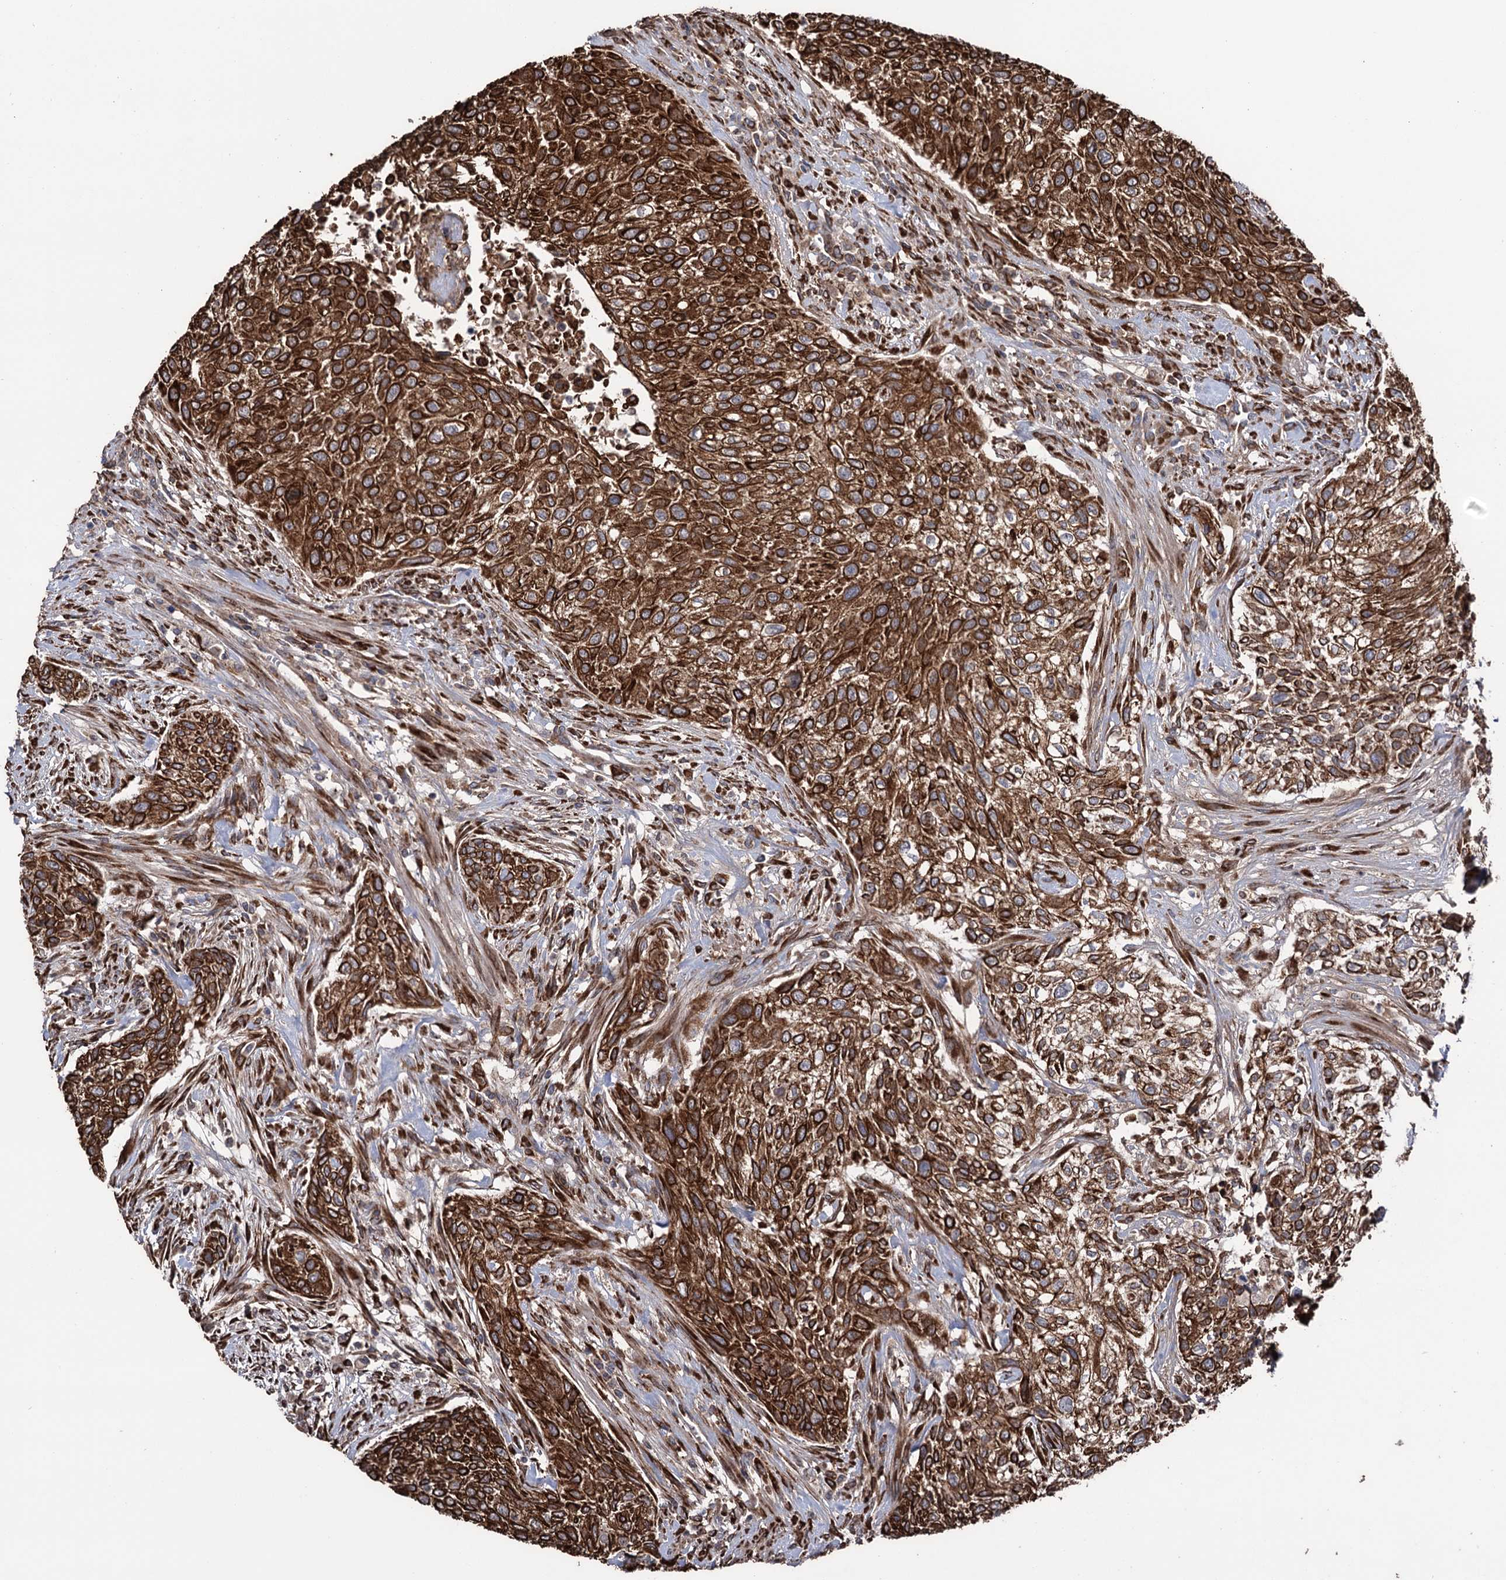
{"staining": {"intensity": "strong", "quantity": ">75%", "location": "cytoplasmic/membranous"}, "tissue": "urothelial cancer", "cell_type": "Tumor cells", "image_type": "cancer", "snomed": [{"axis": "morphology", "description": "Normal tissue, NOS"}, {"axis": "morphology", "description": "Urothelial carcinoma, NOS"}, {"axis": "topography", "description": "Urinary bladder"}, {"axis": "topography", "description": "Peripheral nerve tissue"}], "caption": "Immunohistochemistry (IHC) staining of transitional cell carcinoma, which exhibits high levels of strong cytoplasmic/membranous staining in about >75% of tumor cells indicating strong cytoplasmic/membranous protein positivity. The staining was performed using DAB (brown) for protein detection and nuclei were counterstained in hematoxylin (blue).", "gene": "CDAN1", "patient": {"sex": "male", "age": 35}}